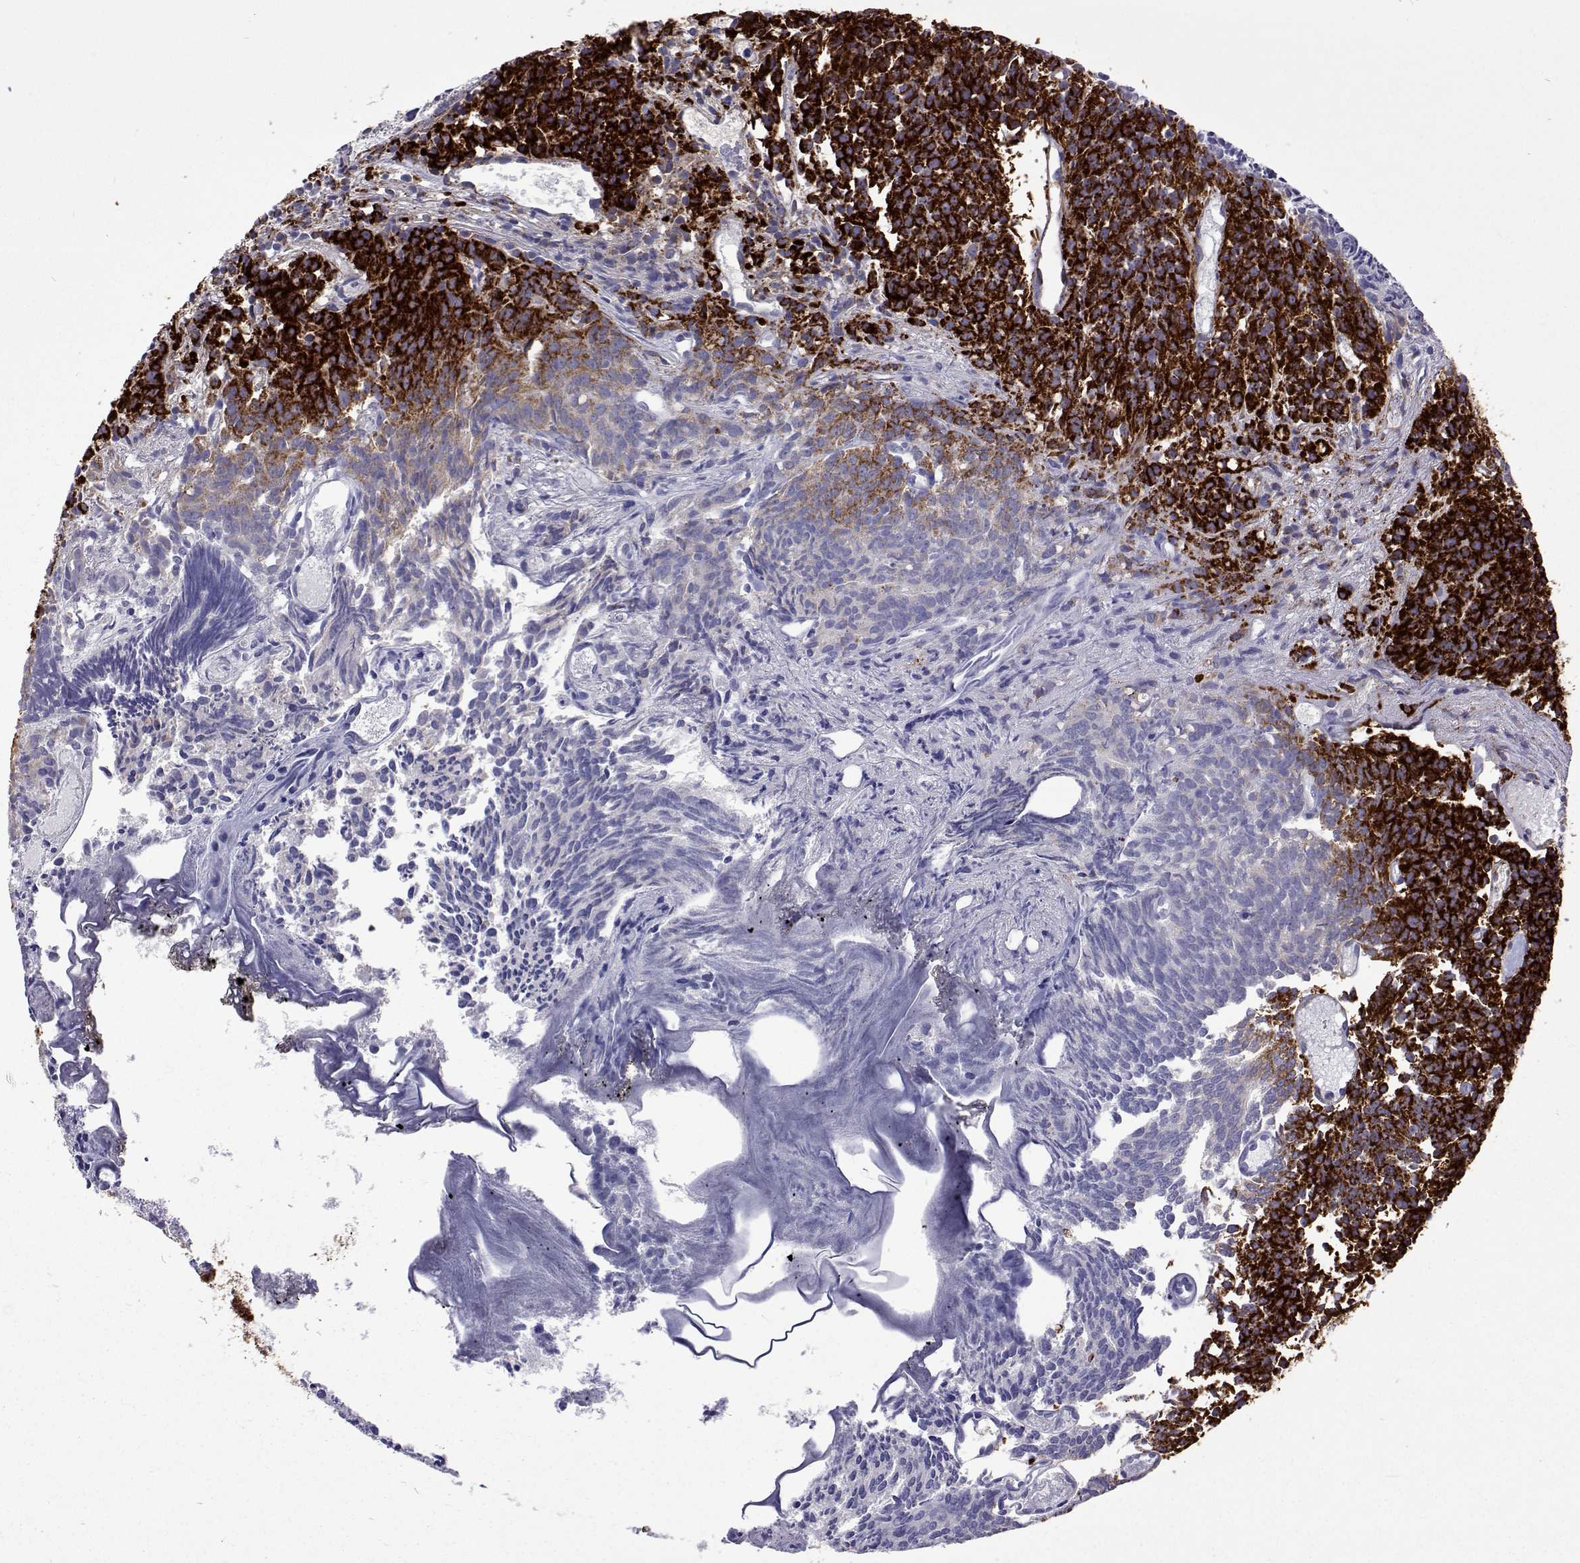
{"staining": {"intensity": "strong", "quantity": ">75%", "location": "cytoplasmic/membranous"}, "tissue": "prostate cancer", "cell_type": "Tumor cells", "image_type": "cancer", "snomed": [{"axis": "morphology", "description": "Adenocarcinoma, High grade"}, {"axis": "topography", "description": "Prostate"}], "caption": "Prostate high-grade adenocarcinoma stained for a protein exhibits strong cytoplasmic/membranous positivity in tumor cells. (DAB (3,3'-diaminobenzidine) = brown stain, brightfield microscopy at high magnification).", "gene": "MCCC2", "patient": {"sex": "male", "age": 58}}